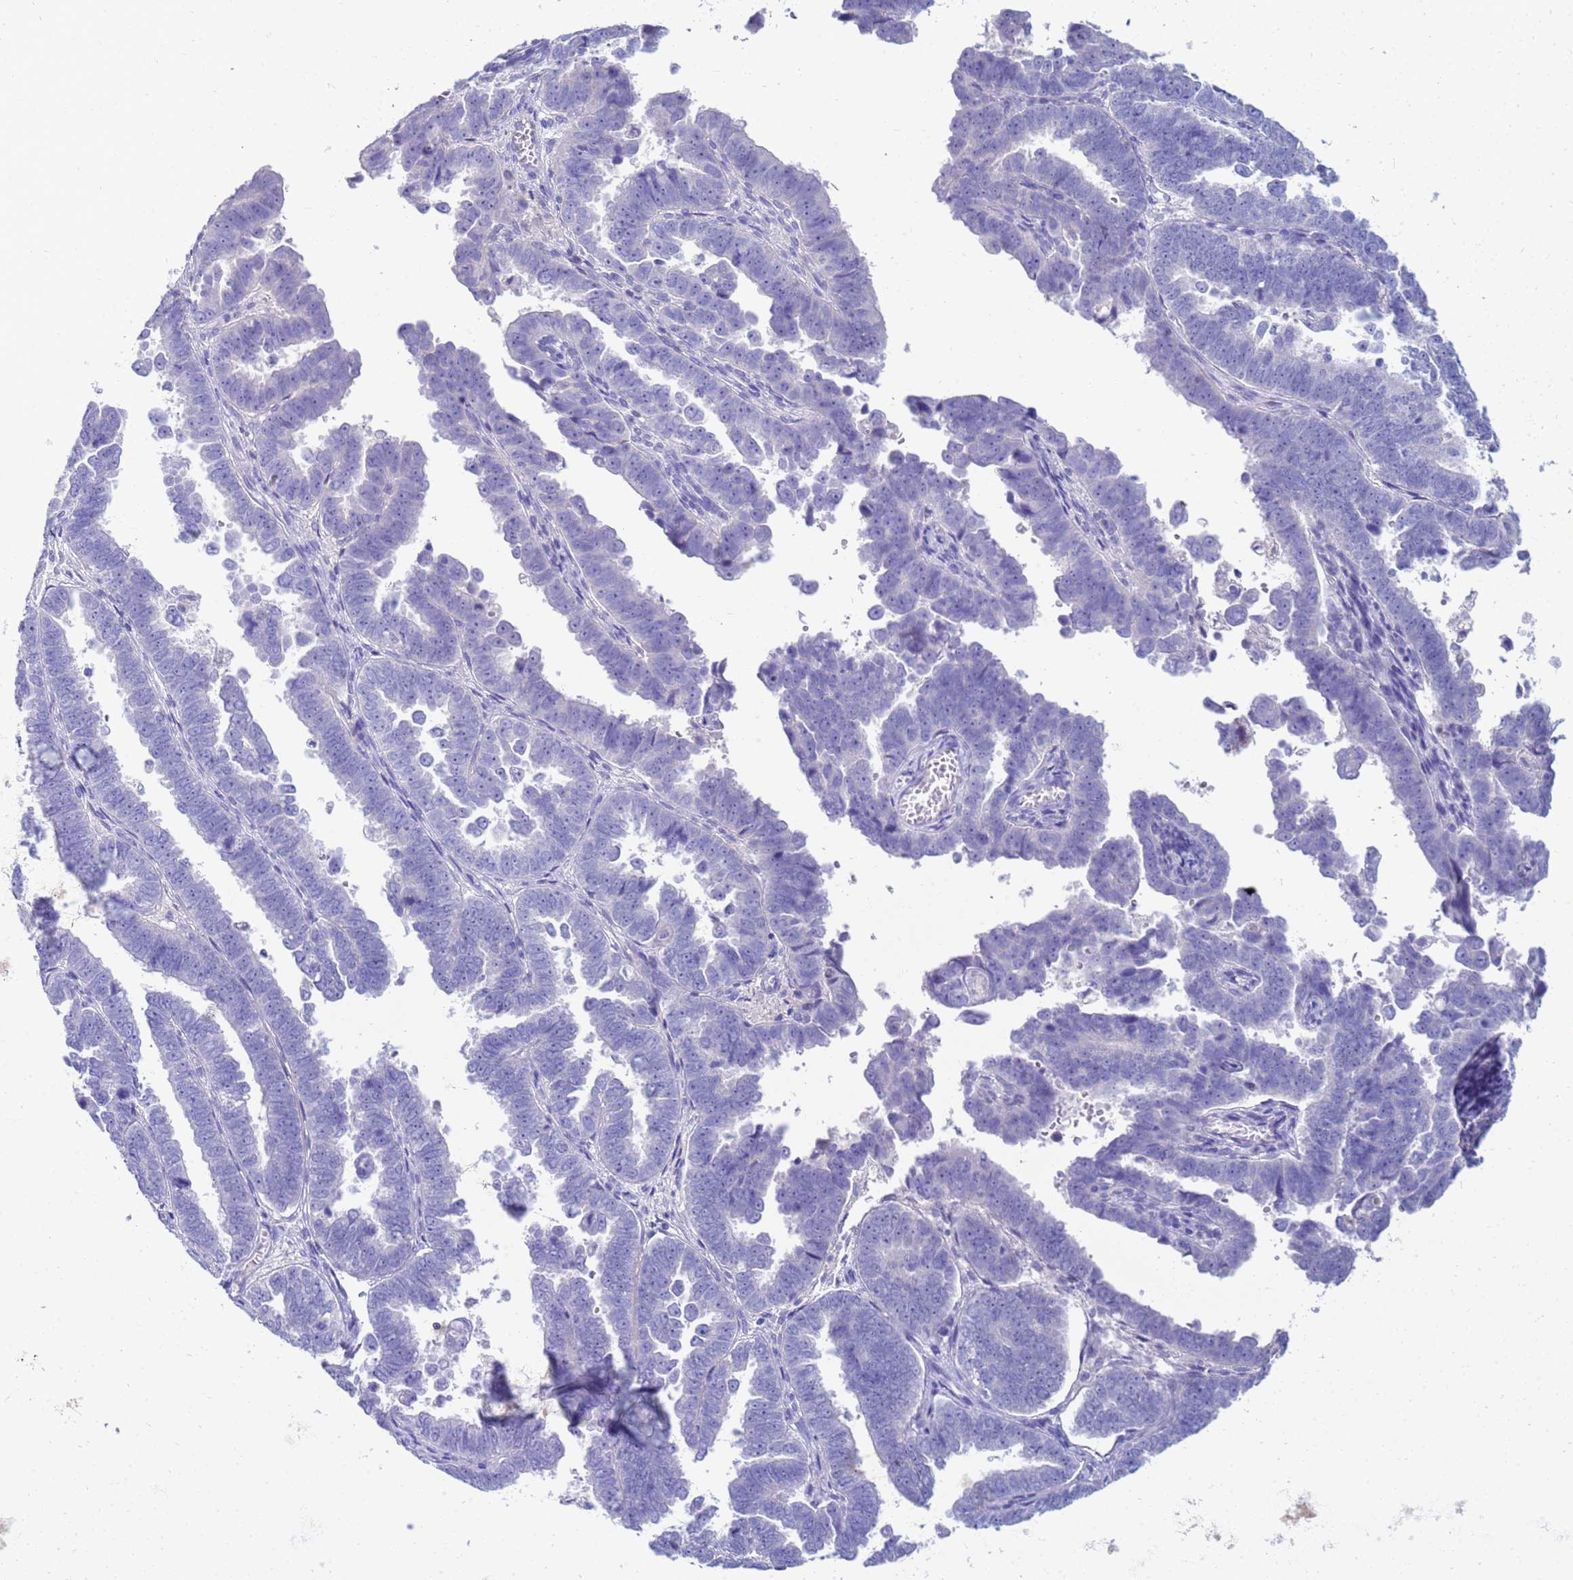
{"staining": {"intensity": "negative", "quantity": "none", "location": "none"}, "tissue": "endometrial cancer", "cell_type": "Tumor cells", "image_type": "cancer", "snomed": [{"axis": "morphology", "description": "Adenocarcinoma, NOS"}, {"axis": "topography", "description": "Endometrium"}], "caption": "An image of endometrial cancer stained for a protein exhibits no brown staining in tumor cells.", "gene": "SYCN", "patient": {"sex": "female", "age": 75}}